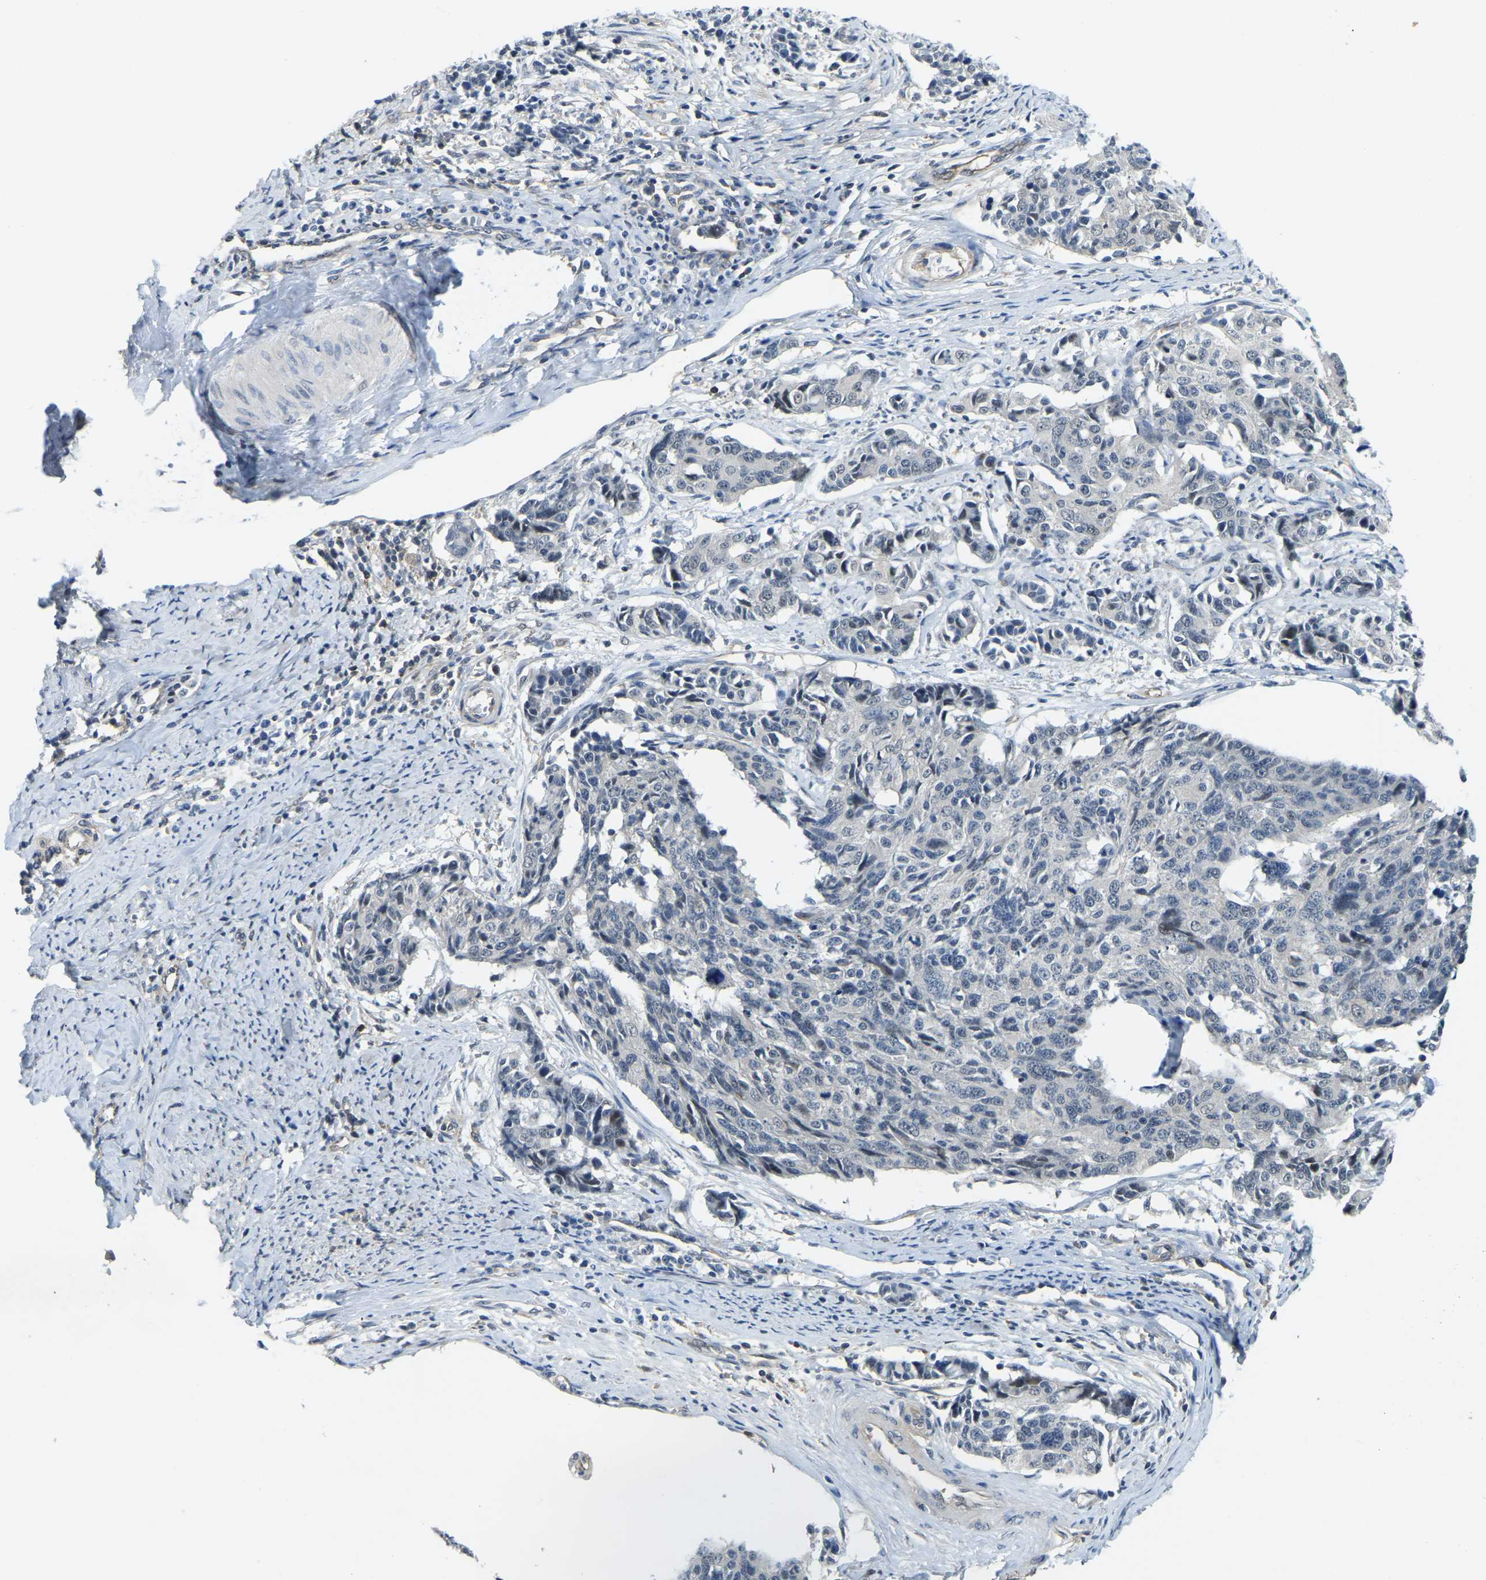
{"staining": {"intensity": "negative", "quantity": "none", "location": "none"}, "tissue": "cervical cancer", "cell_type": "Tumor cells", "image_type": "cancer", "snomed": [{"axis": "morphology", "description": "Normal tissue, NOS"}, {"axis": "morphology", "description": "Squamous cell carcinoma, NOS"}, {"axis": "topography", "description": "Cervix"}], "caption": "Cervical cancer (squamous cell carcinoma) stained for a protein using immunohistochemistry exhibits no staining tumor cells.", "gene": "AHNAK", "patient": {"sex": "female", "age": 35}}